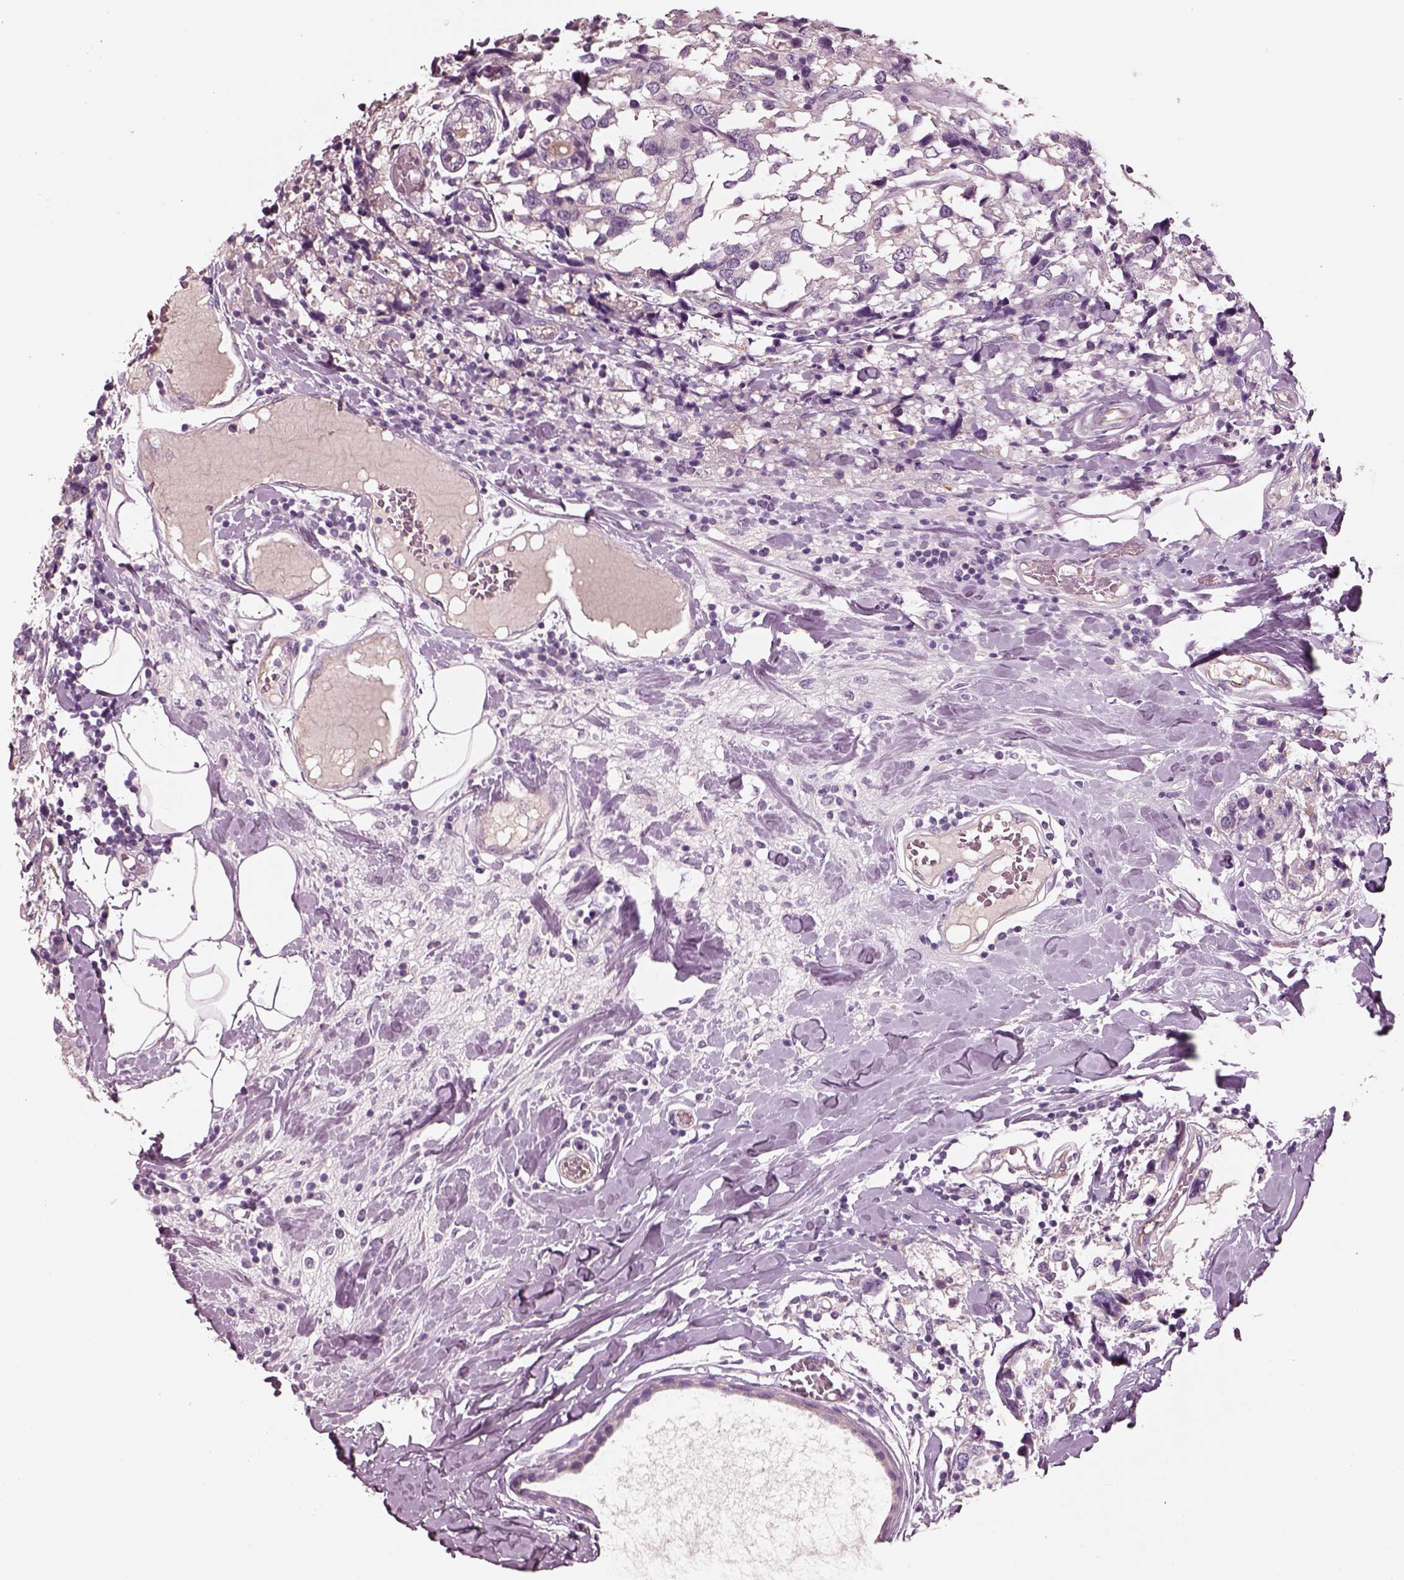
{"staining": {"intensity": "negative", "quantity": "none", "location": "none"}, "tissue": "breast cancer", "cell_type": "Tumor cells", "image_type": "cancer", "snomed": [{"axis": "morphology", "description": "Lobular carcinoma"}, {"axis": "topography", "description": "Breast"}], "caption": "Breast cancer stained for a protein using IHC demonstrates no expression tumor cells.", "gene": "IGLL1", "patient": {"sex": "female", "age": 59}}